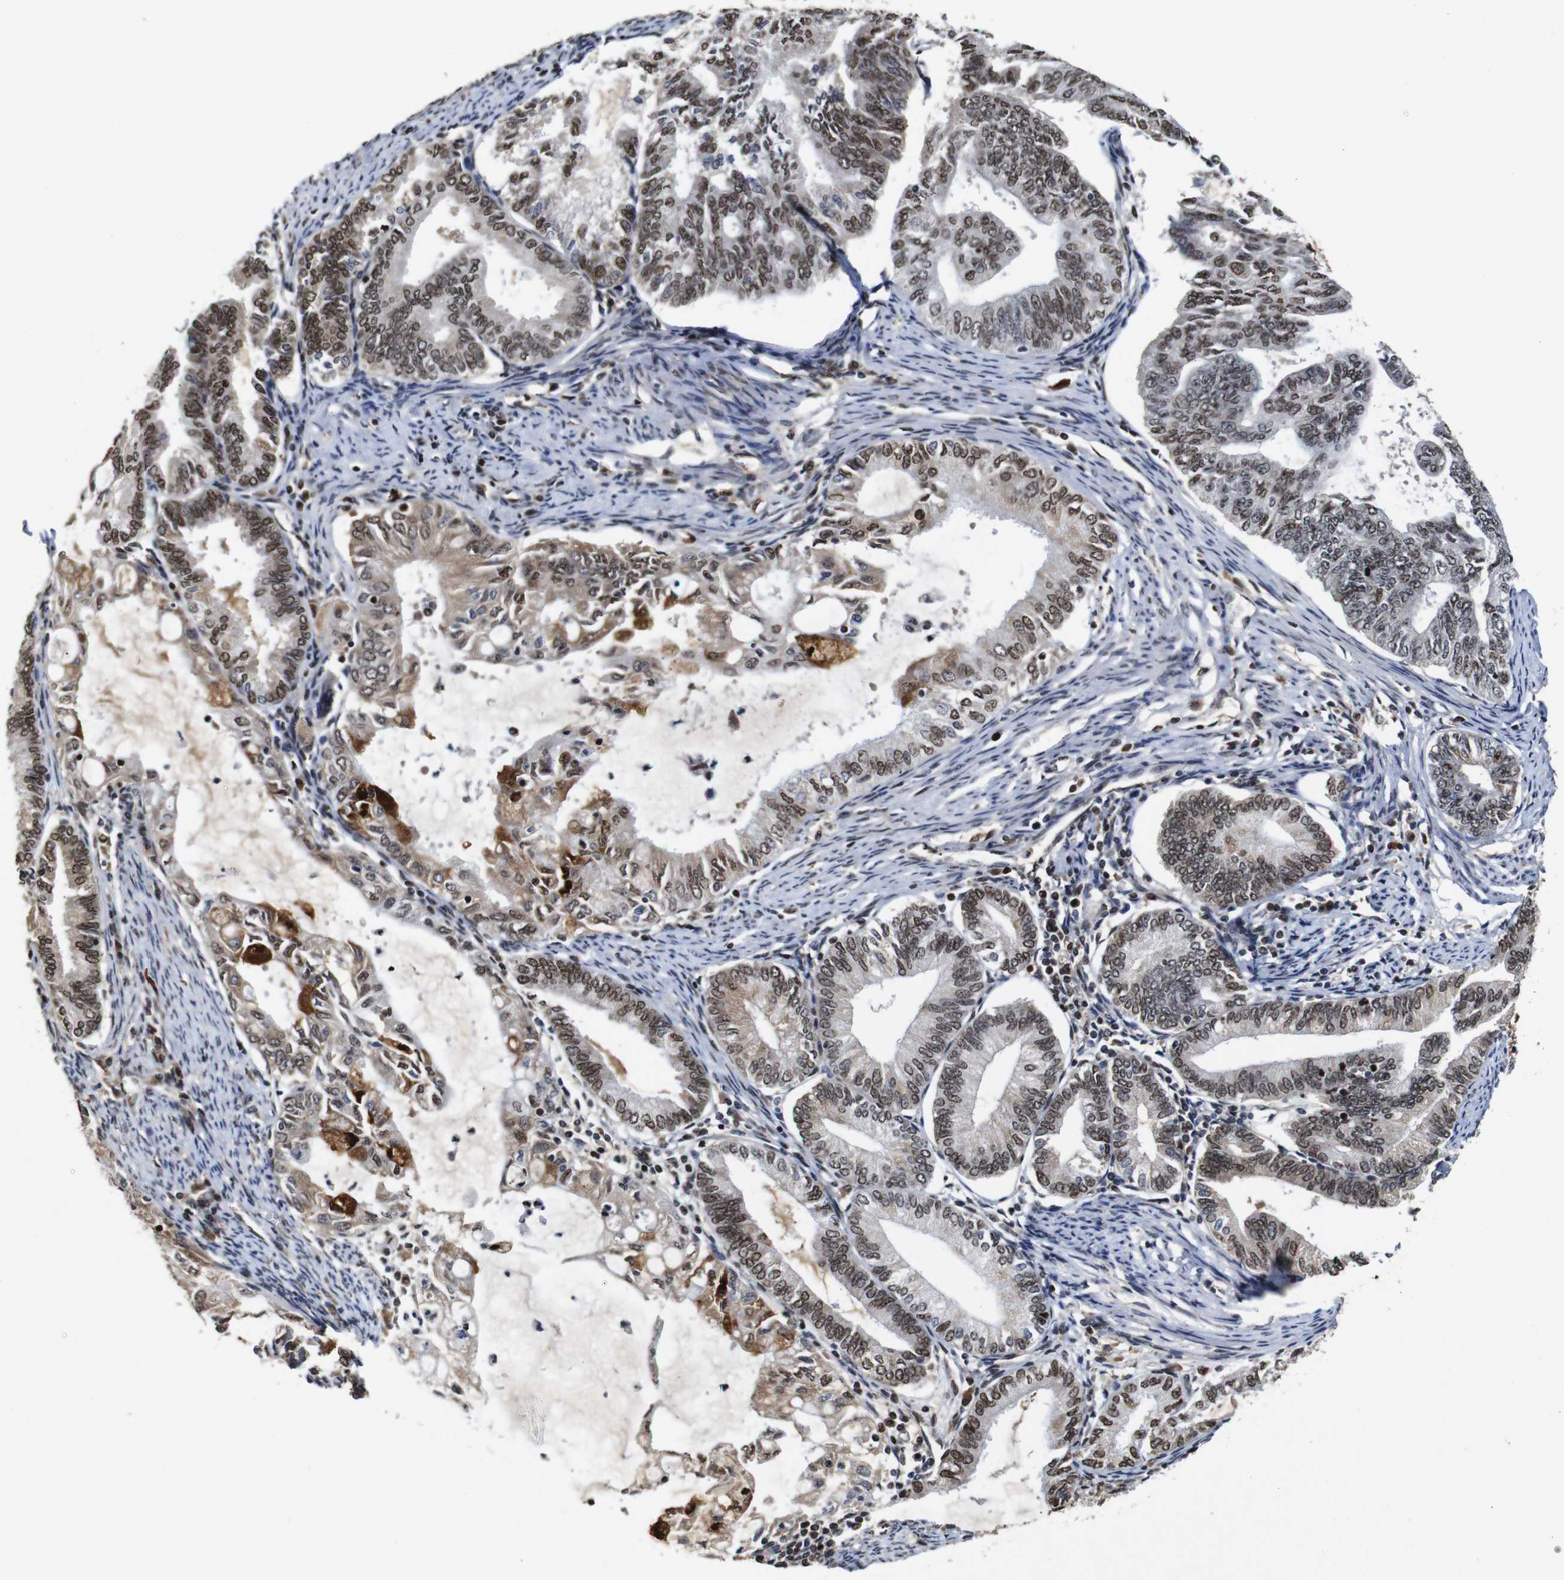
{"staining": {"intensity": "weak", "quantity": "25%-75%", "location": "cytoplasmic/membranous,nuclear"}, "tissue": "endometrial cancer", "cell_type": "Tumor cells", "image_type": "cancer", "snomed": [{"axis": "morphology", "description": "Adenocarcinoma, NOS"}, {"axis": "topography", "description": "Endometrium"}], "caption": "IHC of endometrial adenocarcinoma displays low levels of weak cytoplasmic/membranous and nuclear expression in about 25%-75% of tumor cells. Nuclei are stained in blue.", "gene": "MYC", "patient": {"sex": "female", "age": 86}}